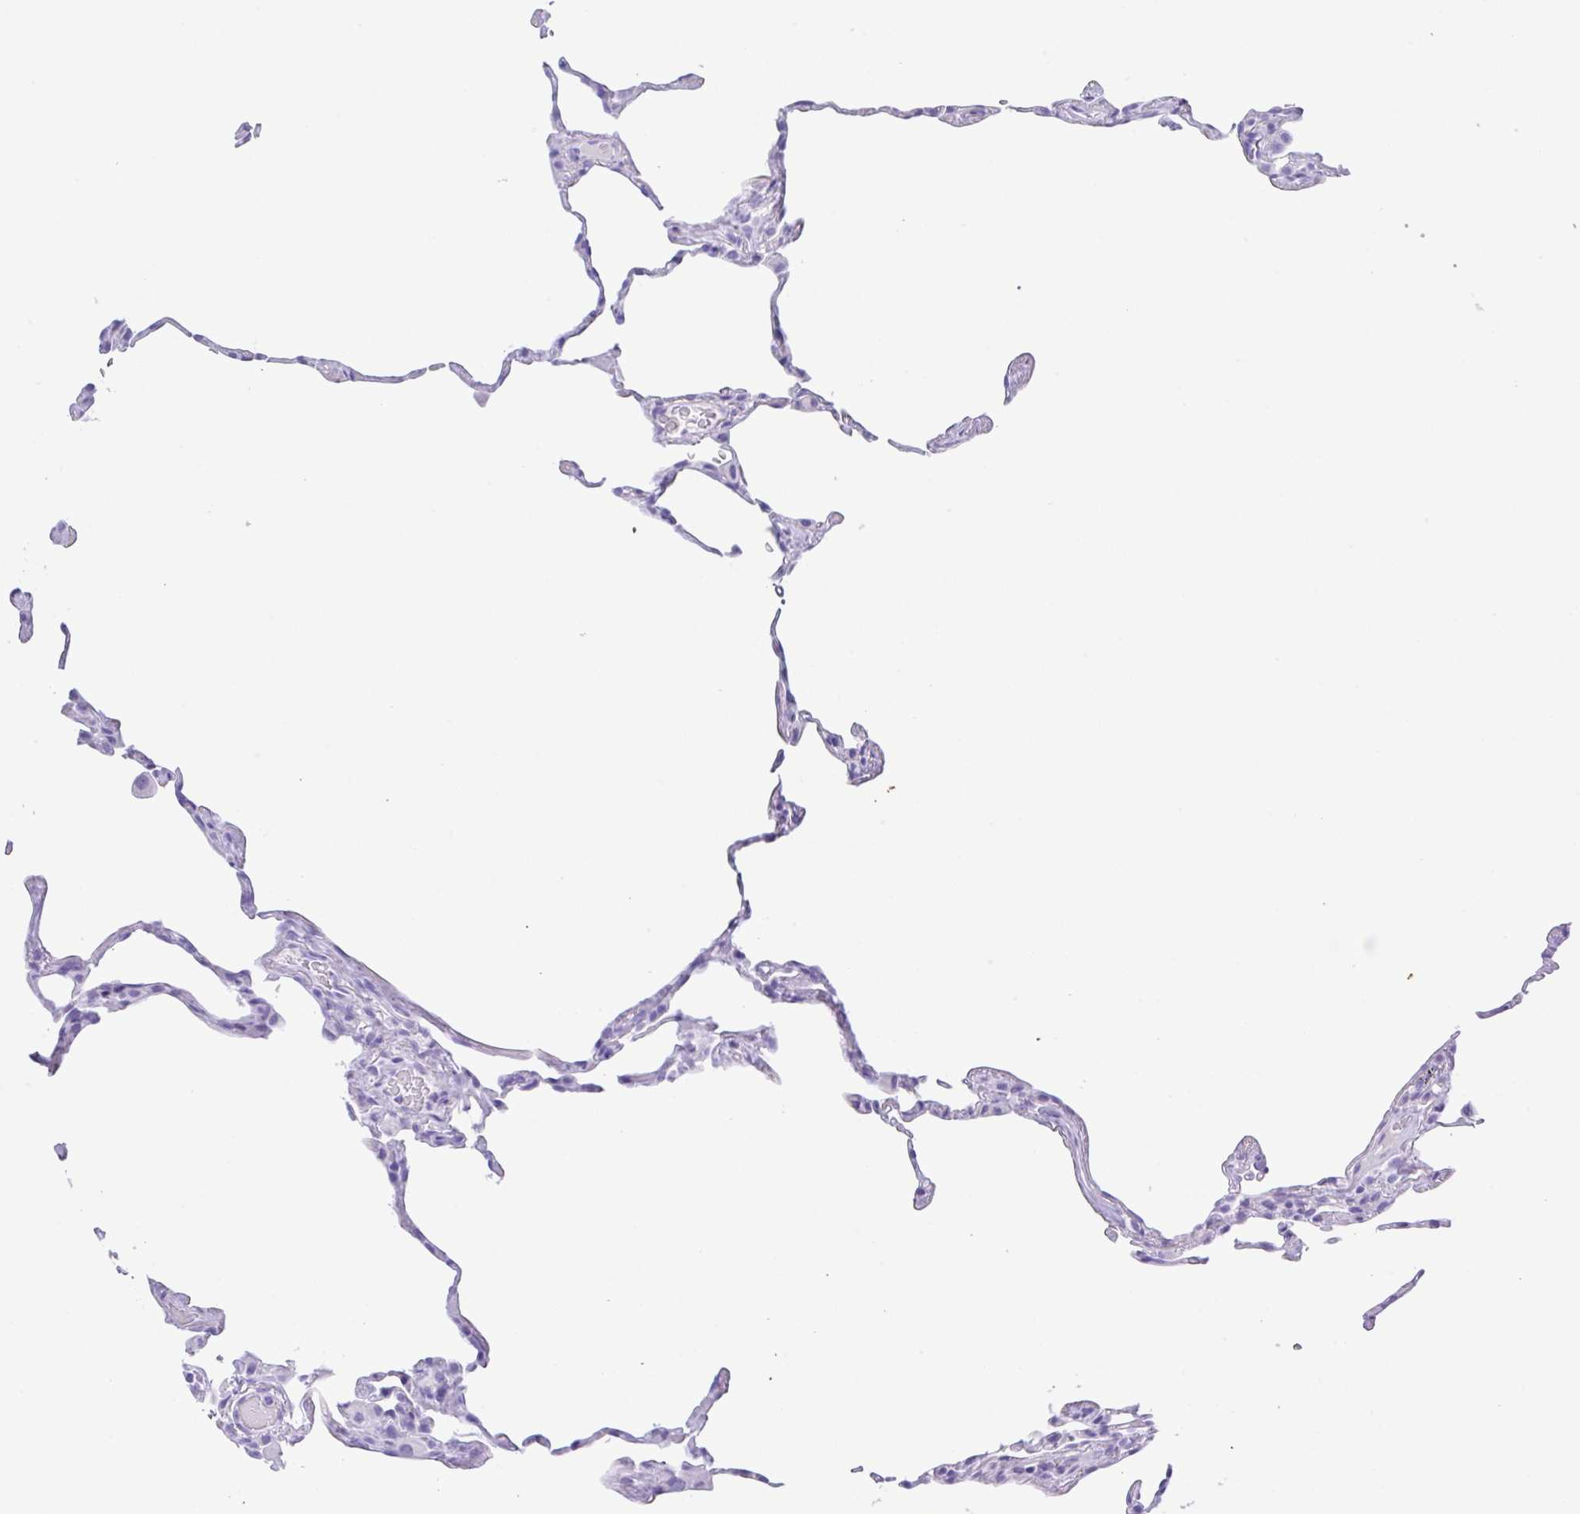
{"staining": {"intensity": "negative", "quantity": "none", "location": "none"}, "tissue": "lung", "cell_type": "Alveolar cells", "image_type": "normal", "snomed": [{"axis": "morphology", "description": "Normal tissue, NOS"}, {"axis": "topography", "description": "Lung"}], "caption": "Immunohistochemistry histopathology image of benign lung: lung stained with DAB reveals no significant protein positivity in alveolar cells. (Immunohistochemistry (ihc), brightfield microscopy, high magnification).", "gene": "CPA1", "patient": {"sex": "female", "age": 57}}